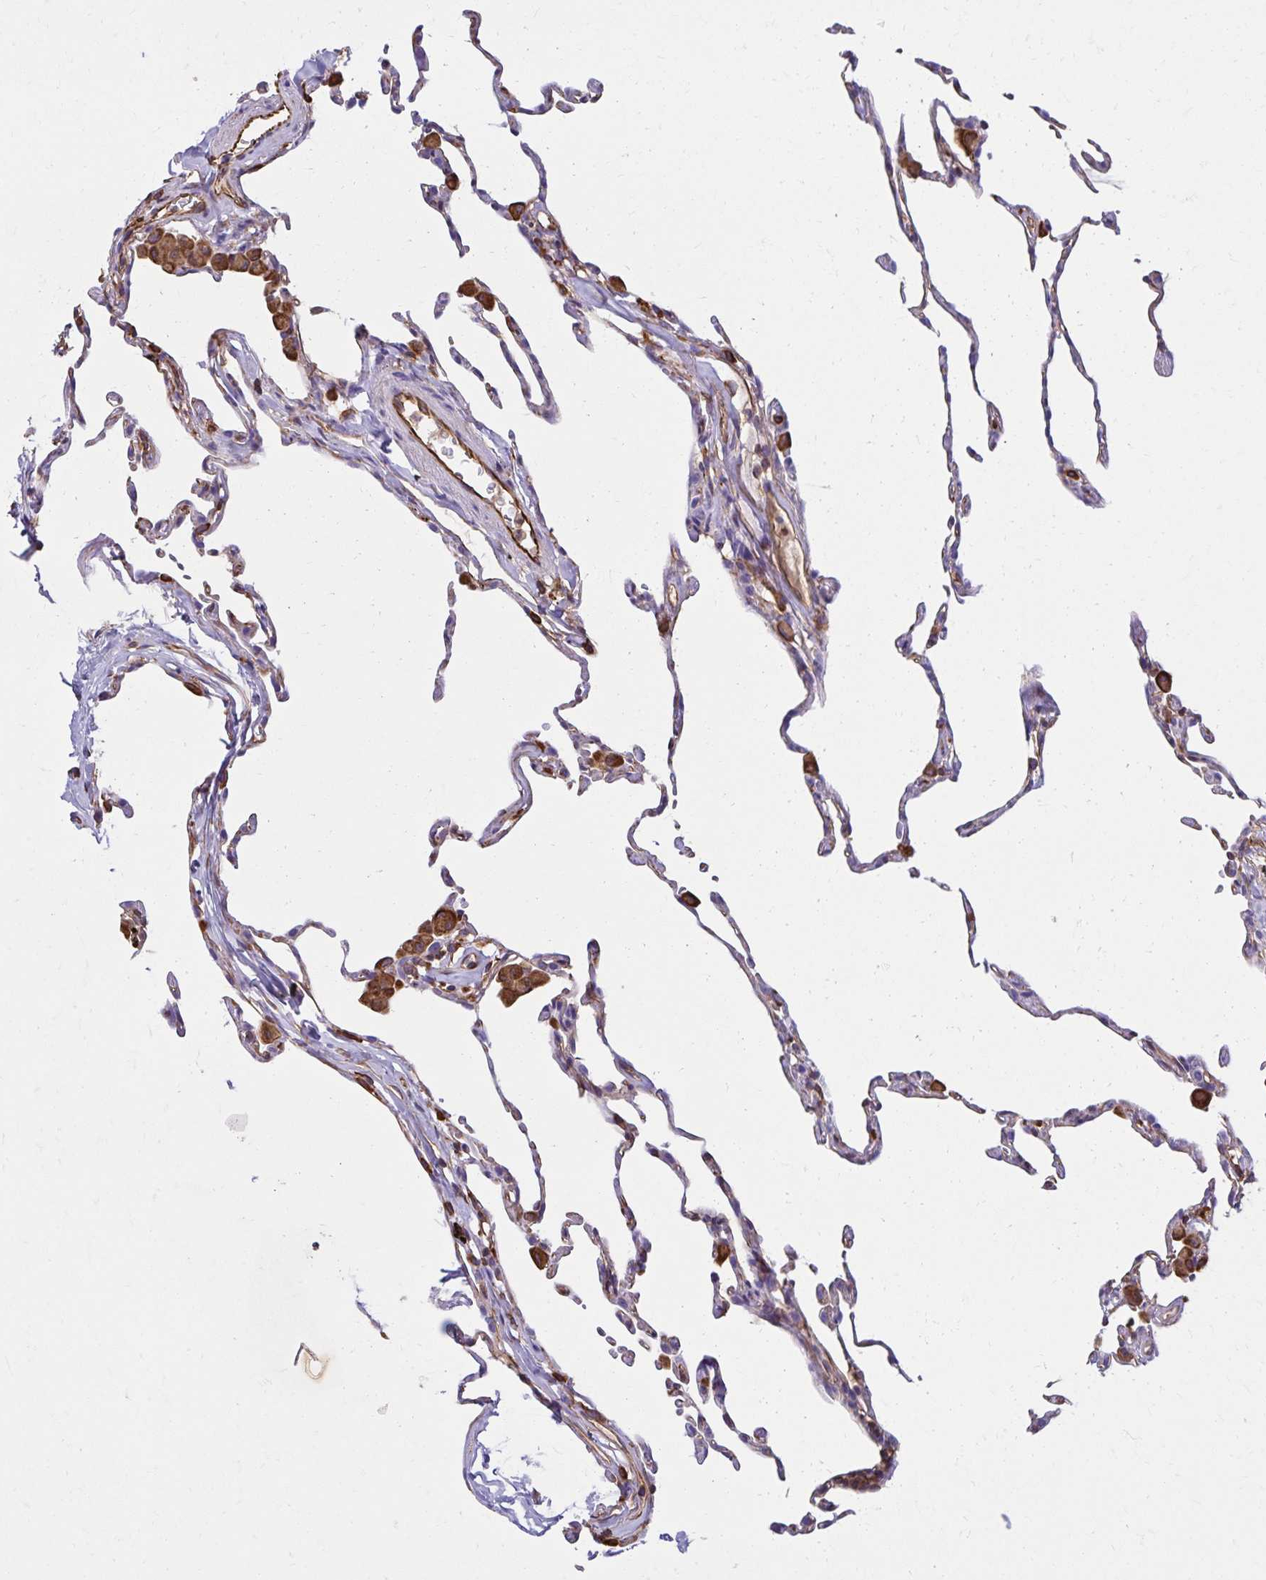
{"staining": {"intensity": "moderate", "quantity": "<25%", "location": "cytoplasmic/membranous"}, "tissue": "lung", "cell_type": "Alveolar cells", "image_type": "normal", "snomed": [{"axis": "morphology", "description": "Normal tissue, NOS"}, {"axis": "topography", "description": "Lung"}], "caption": "High-power microscopy captured an immunohistochemistry image of normal lung, revealing moderate cytoplasmic/membranous staining in approximately <25% of alveolar cells. (Brightfield microscopy of DAB IHC at high magnification).", "gene": "TRPV6", "patient": {"sex": "female", "age": 57}}